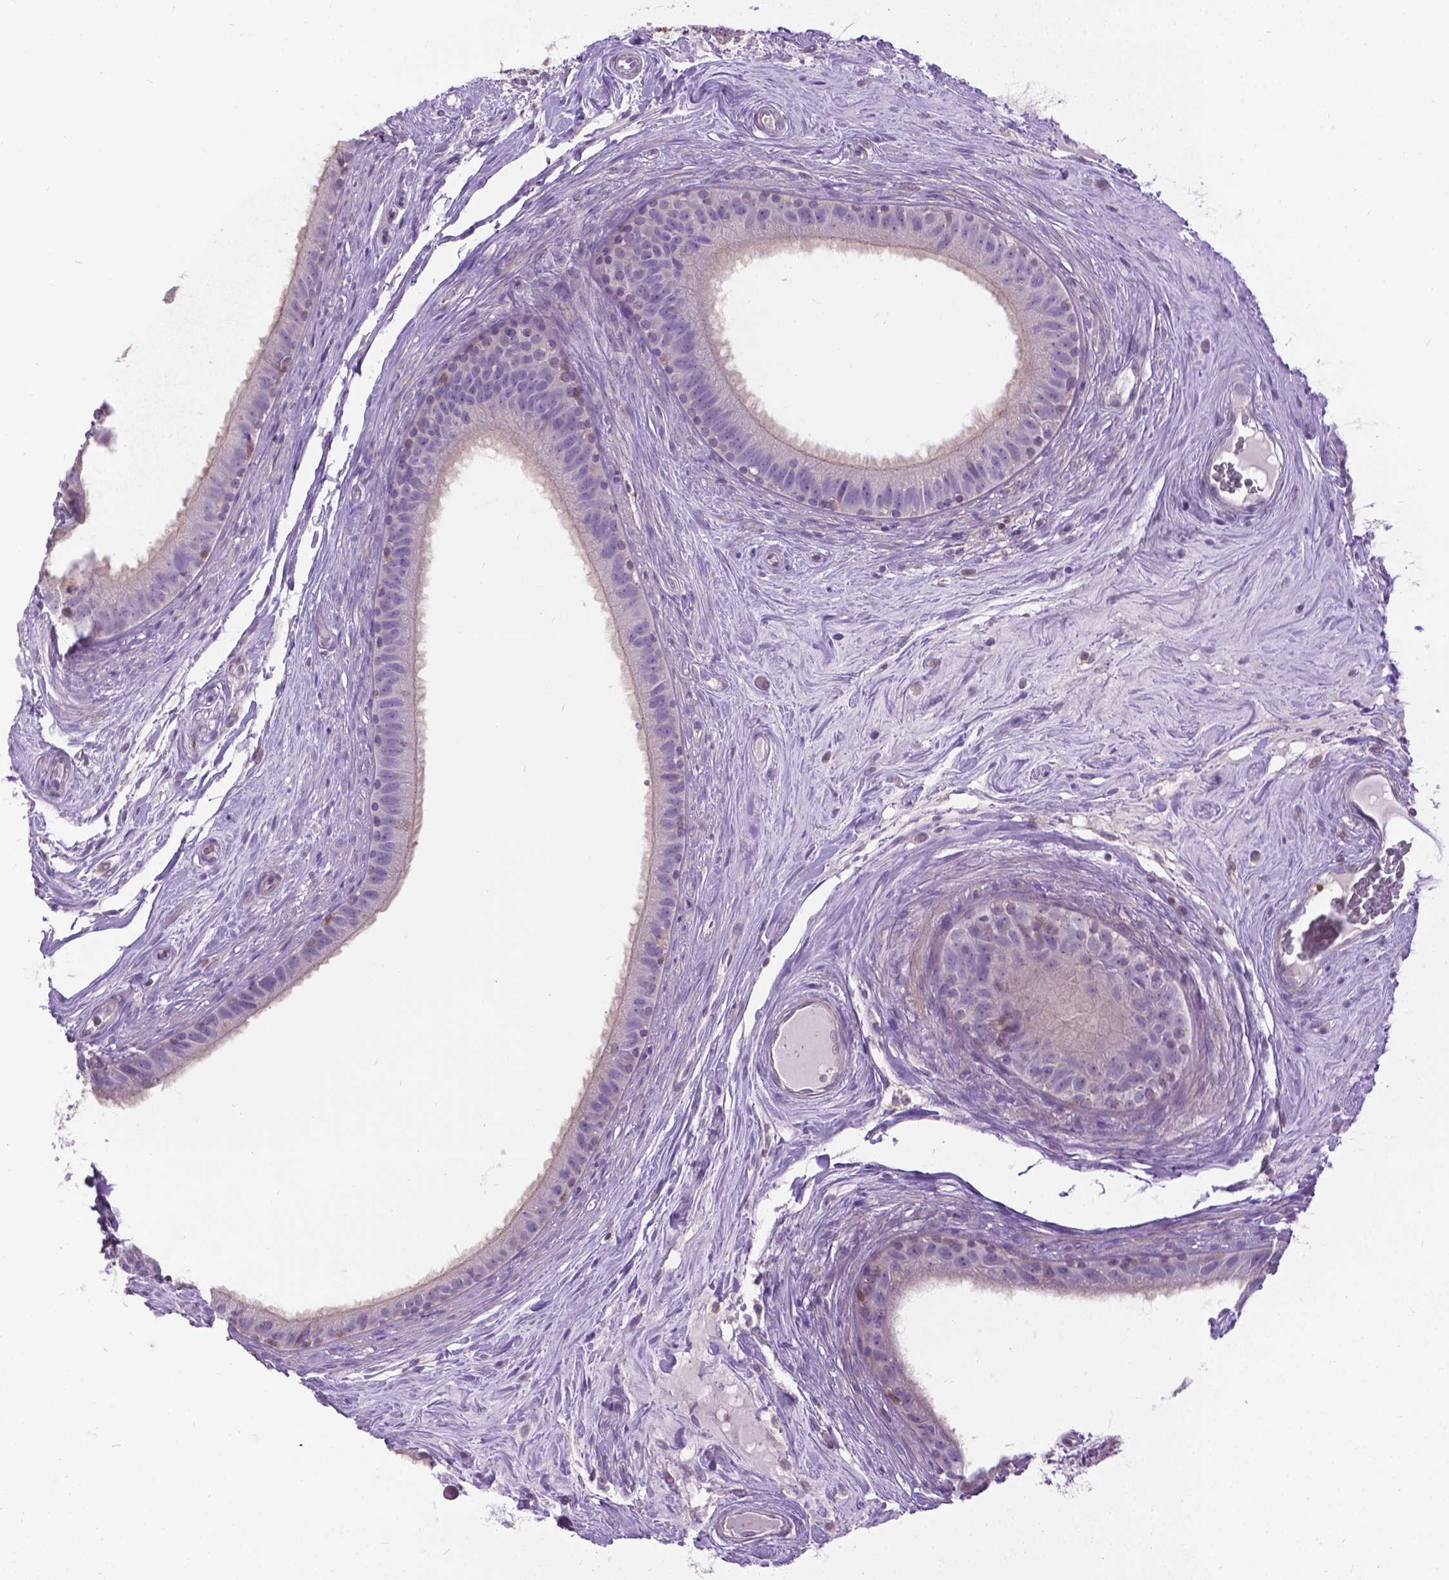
{"staining": {"intensity": "negative", "quantity": "none", "location": "none"}, "tissue": "epididymis", "cell_type": "Glandular cells", "image_type": "normal", "snomed": [{"axis": "morphology", "description": "Normal tissue, NOS"}, {"axis": "topography", "description": "Epididymis"}], "caption": "An immunohistochemistry (IHC) photomicrograph of benign epididymis is shown. There is no staining in glandular cells of epididymis.", "gene": "JAK3", "patient": {"sex": "male", "age": 59}}